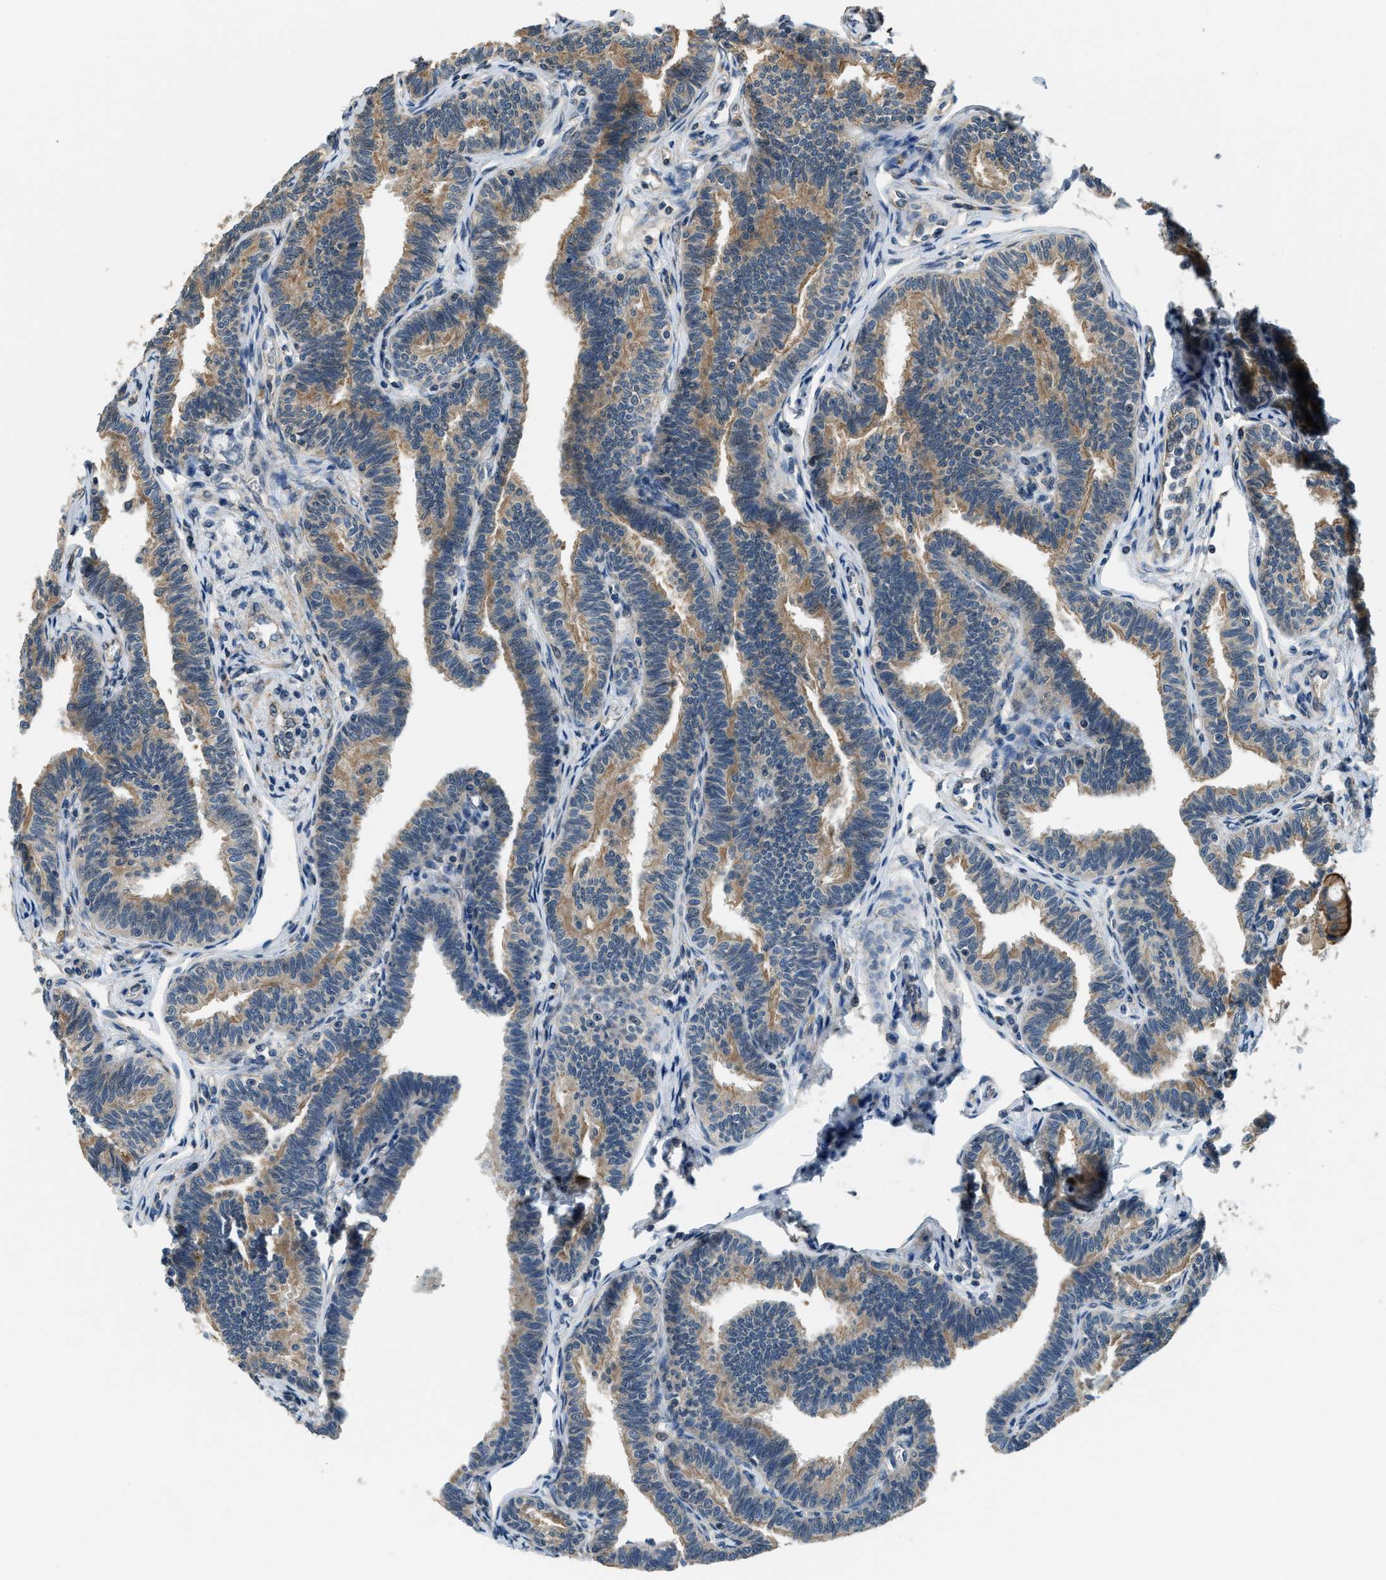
{"staining": {"intensity": "moderate", "quantity": ">75%", "location": "cytoplasmic/membranous"}, "tissue": "fallopian tube", "cell_type": "Glandular cells", "image_type": "normal", "snomed": [{"axis": "morphology", "description": "Normal tissue, NOS"}, {"axis": "topography", "description": "Fallopian tube"}, {"axis": "topography", "description": "Ovary"}], "caption": "This photomicrograph demonstrates normal fallopian tube stained with immunohistochemistry (IHC) to label a protein in brown. The cytoplasmic/membranous of glandular cells show moderate positivity for the protein. Nuclei are counter-stained blue.", "gene": "ALOX12", "patient": {"sex": "female", "age": 23}}